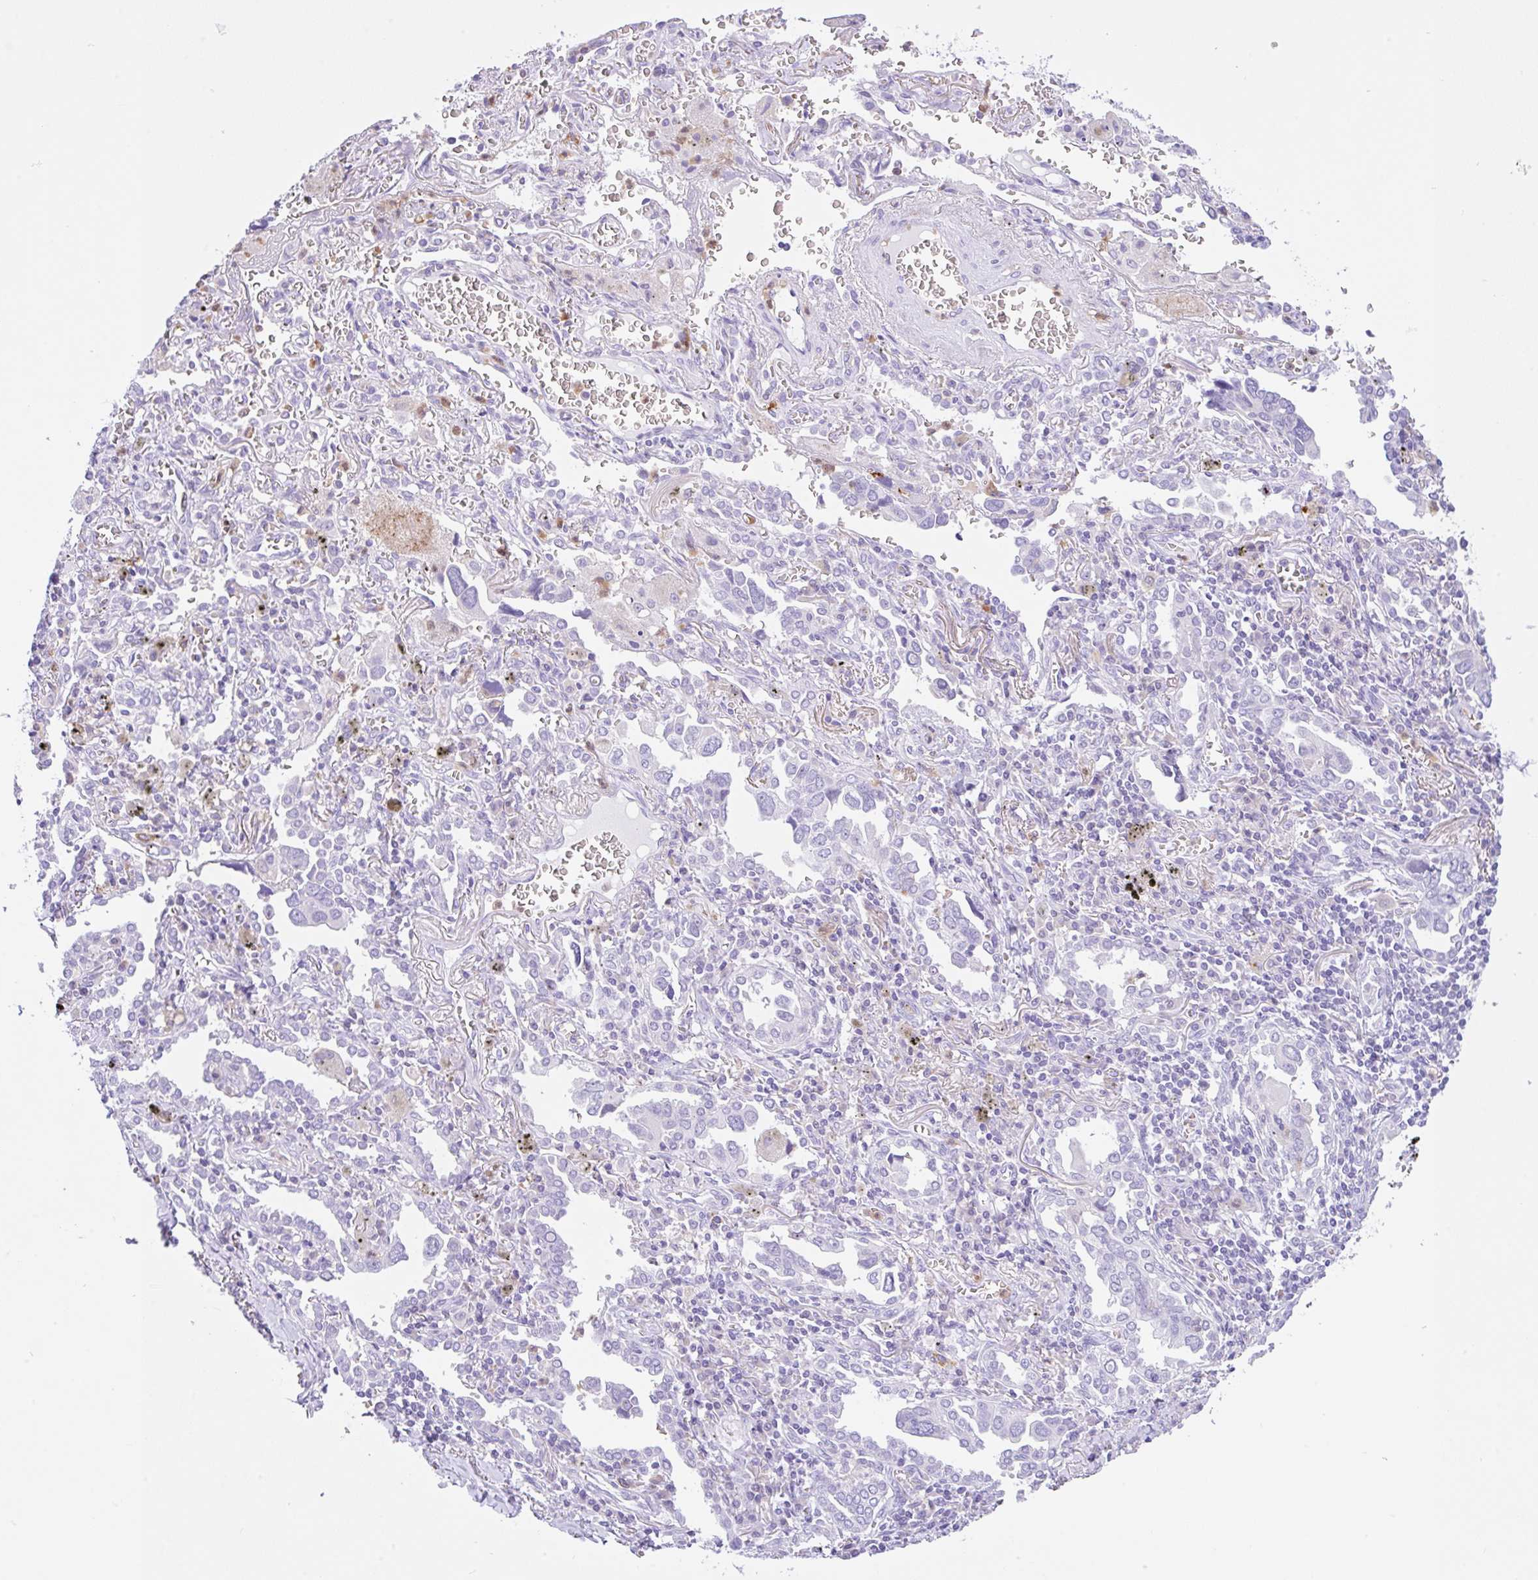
{"staining": {"intensity": "negative", "quantity": "none", "location": "none"}, "tissue": "lung cancer", "cell_type": "Tumor cells", "image_type": "cancer", "snomed": [{"axis": "morphology", "description": "Adenocarcinoma, NOS"}, {"axis": "topography", "description": "Lung"}], "caption": "This is an immunohistochemistry image of human lung cancer. There is no expression in tumor cells.", "gene": "NCF1", "patient": {"sex": "male", "age": 76}}